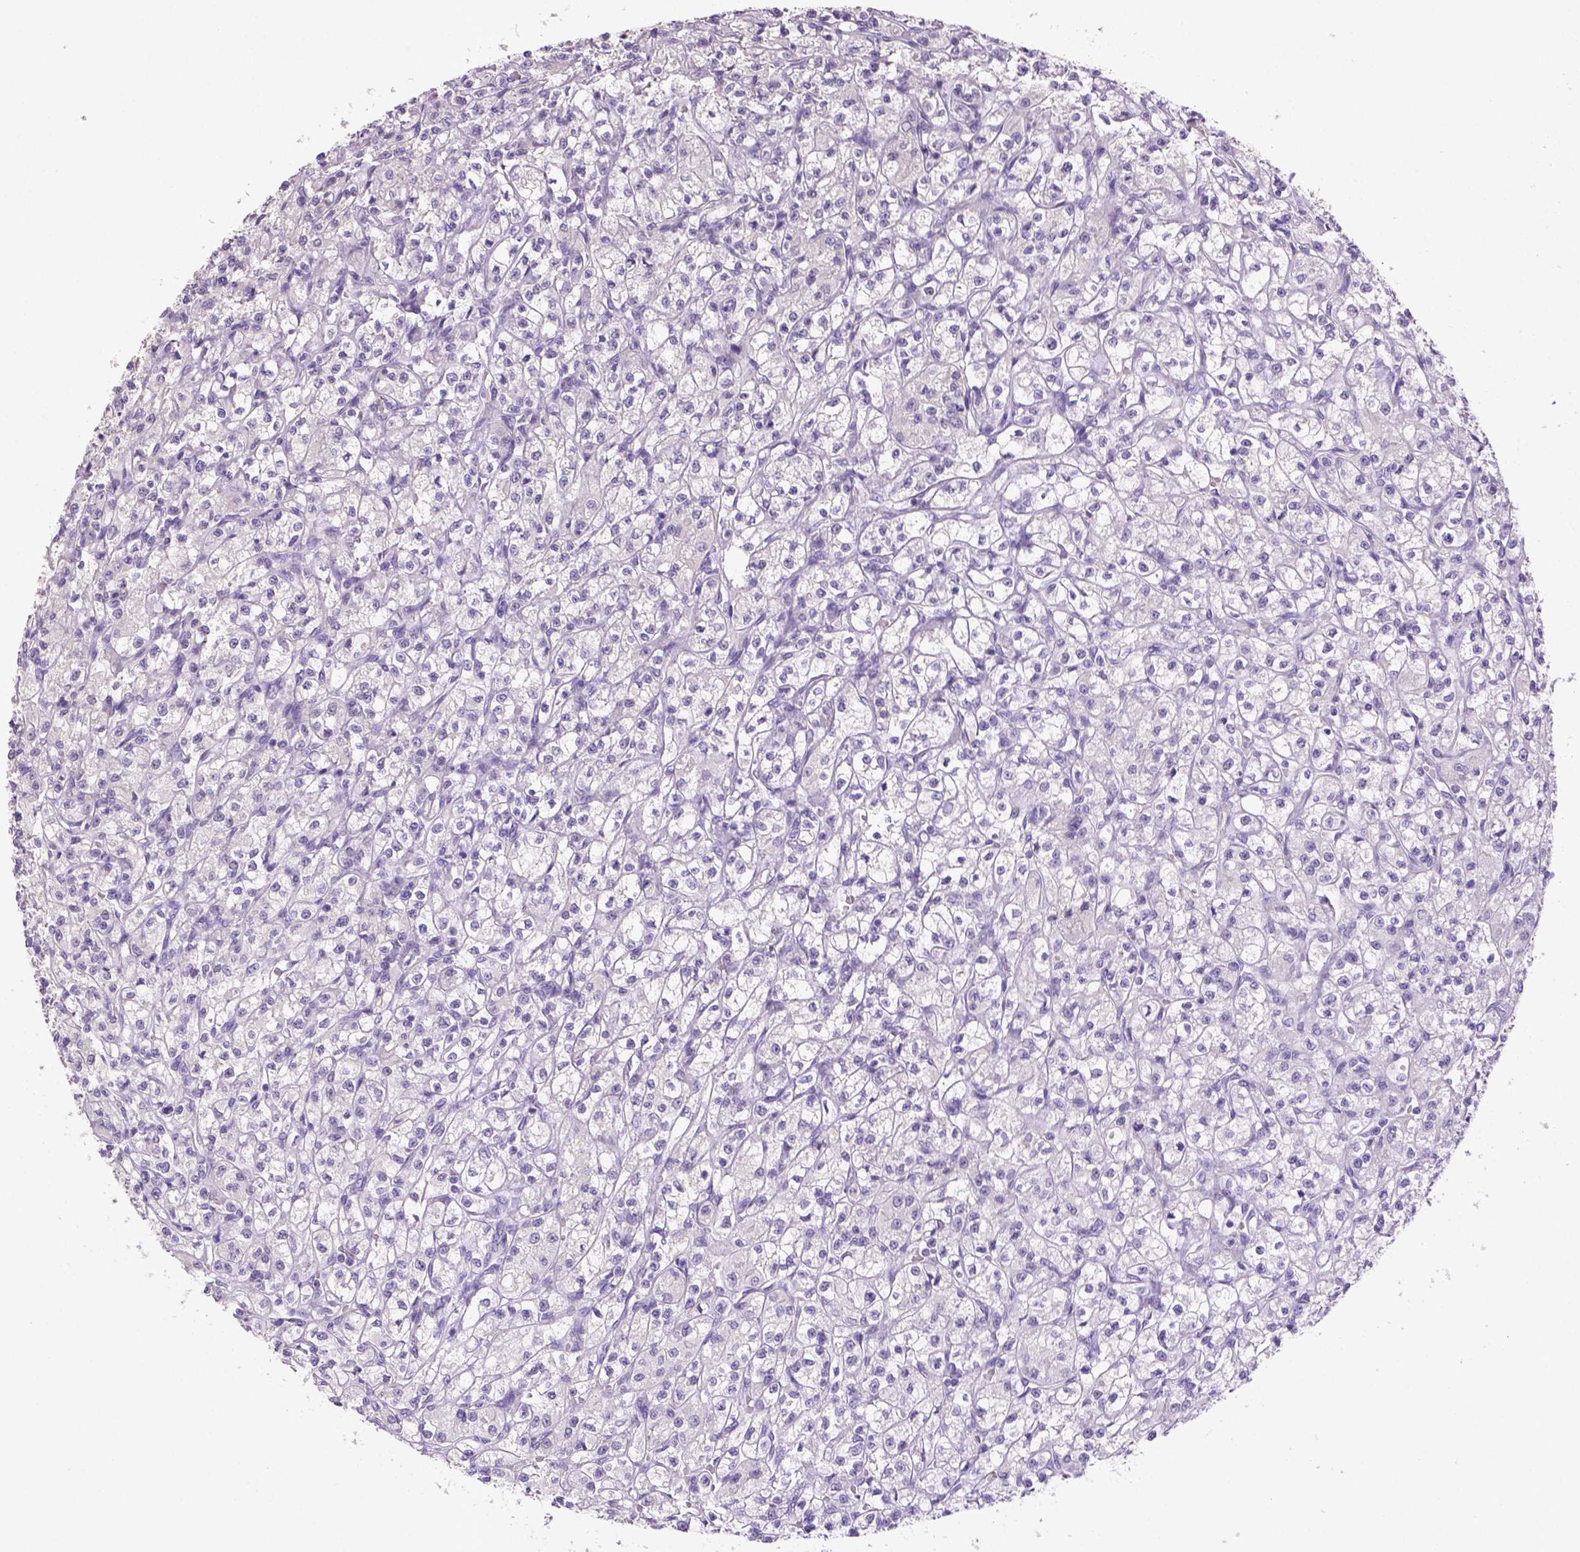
{"staining": {"intensity": "negative", "quantity": "none", "location": "none"}, "tissue": "renal cancer", "cell_type": "Tumor cells", "image_type": "cancer", "snomed": [{"axis": "morphology", "description": "Adenocarcinoma, NOS"}, {"axis": "topography", "description": "Kidney"}], "caption": "There is no significant expression in tumor cells of renal cancer (adenocarcinoma).", "gene": "NLGN2", "patient": {"sex": "female", "age": 70}}